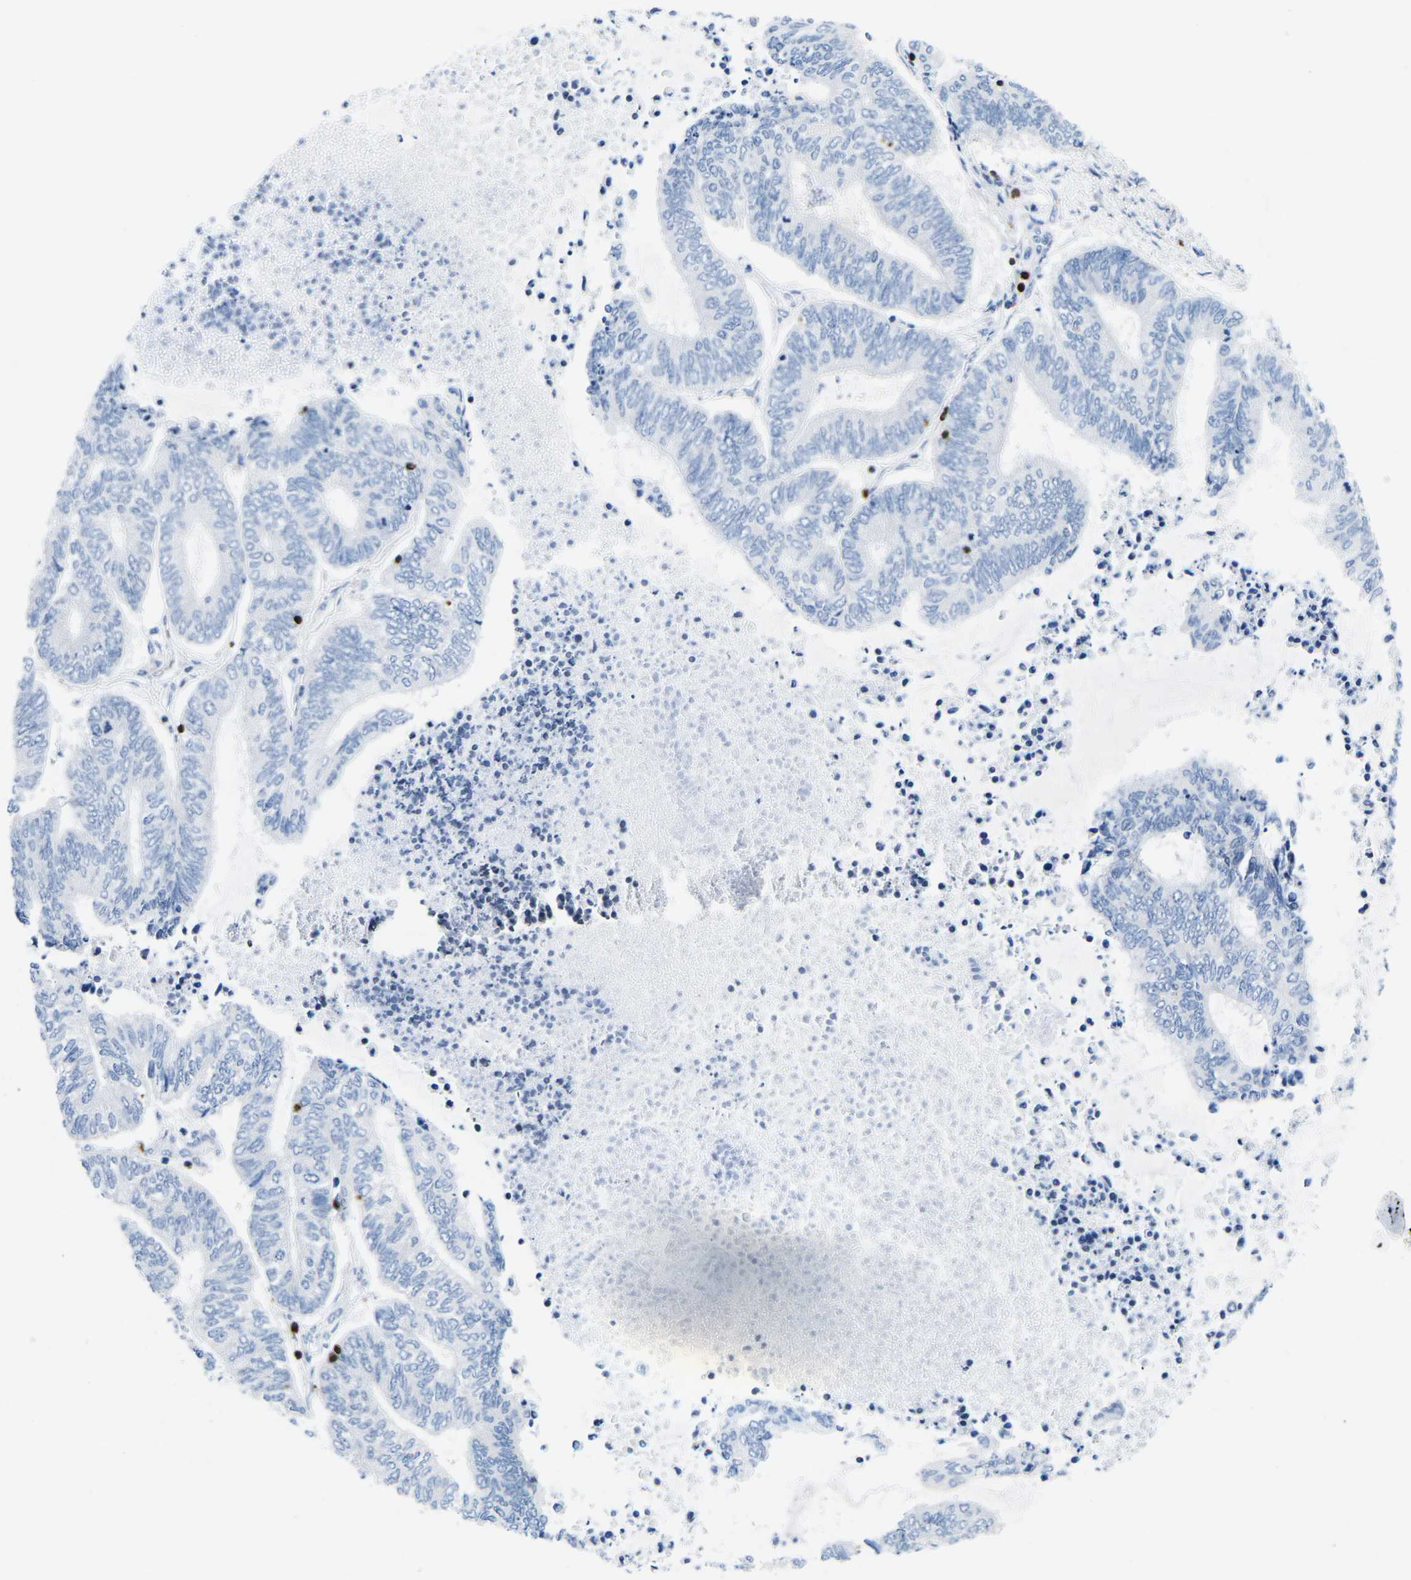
{"staining": {"intensity": "negative", "quantity": "none", "location": "none"}, "tissue": "endometrial cancer", "cell_type": "Tumor cells", "image_type": "cancer", "snomed": [{"axis": "morphology", "description": "Adenocarcinoma, NOS"}, {"axis": "topography", "description": "Uterus"}, {"axis": "topography", "description": "Endometrium"}], "caption": "Immunohistochemistry (IHC) image of endometrial adenocarcinoma stained for a protein (brown), which demonstrates no positivity in tumor cells.", "gene": "CTSW", "patient": {"sex": "female", "age": 70}}